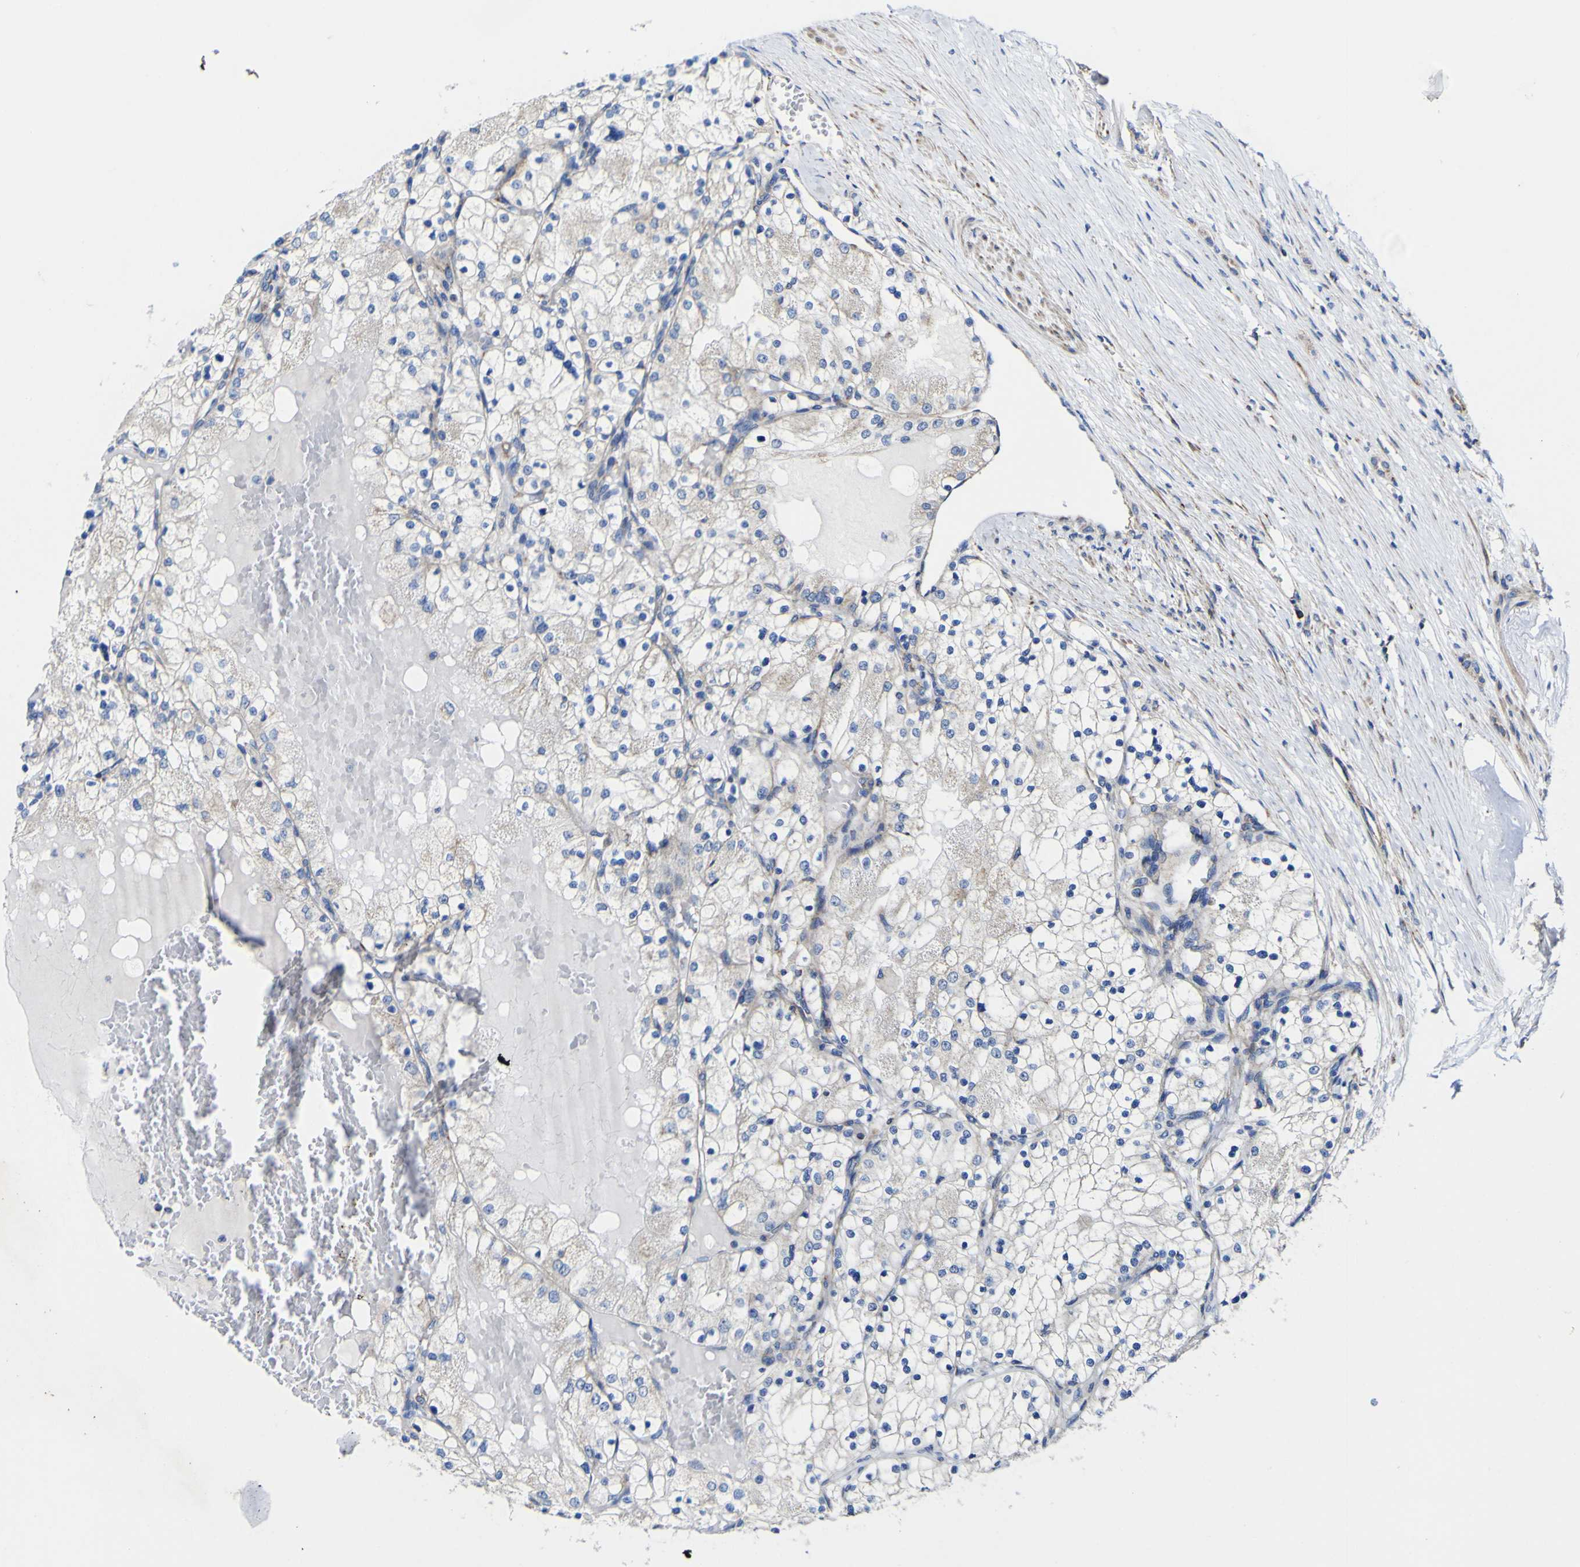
{"staining": {"intensity": "weak", "quantity": "<25%", "location": "cytoplasmic/membranous"}, "tissue": "renal cancer", "cell_type": "Tumor cells", "image_type": "cancer", "snomed": [{"axis": "morphology", "description": "Adenocarcinoma, NOS"}, {"axis": "topography", "description": "Kidney"}], "caption": "Photomicrograph shows no significant protein staining in tumor cells of renal cancer (adenocarcinoma).", "gene": "CCDC90B", "patient": {"sex": "male", "age": 68}}